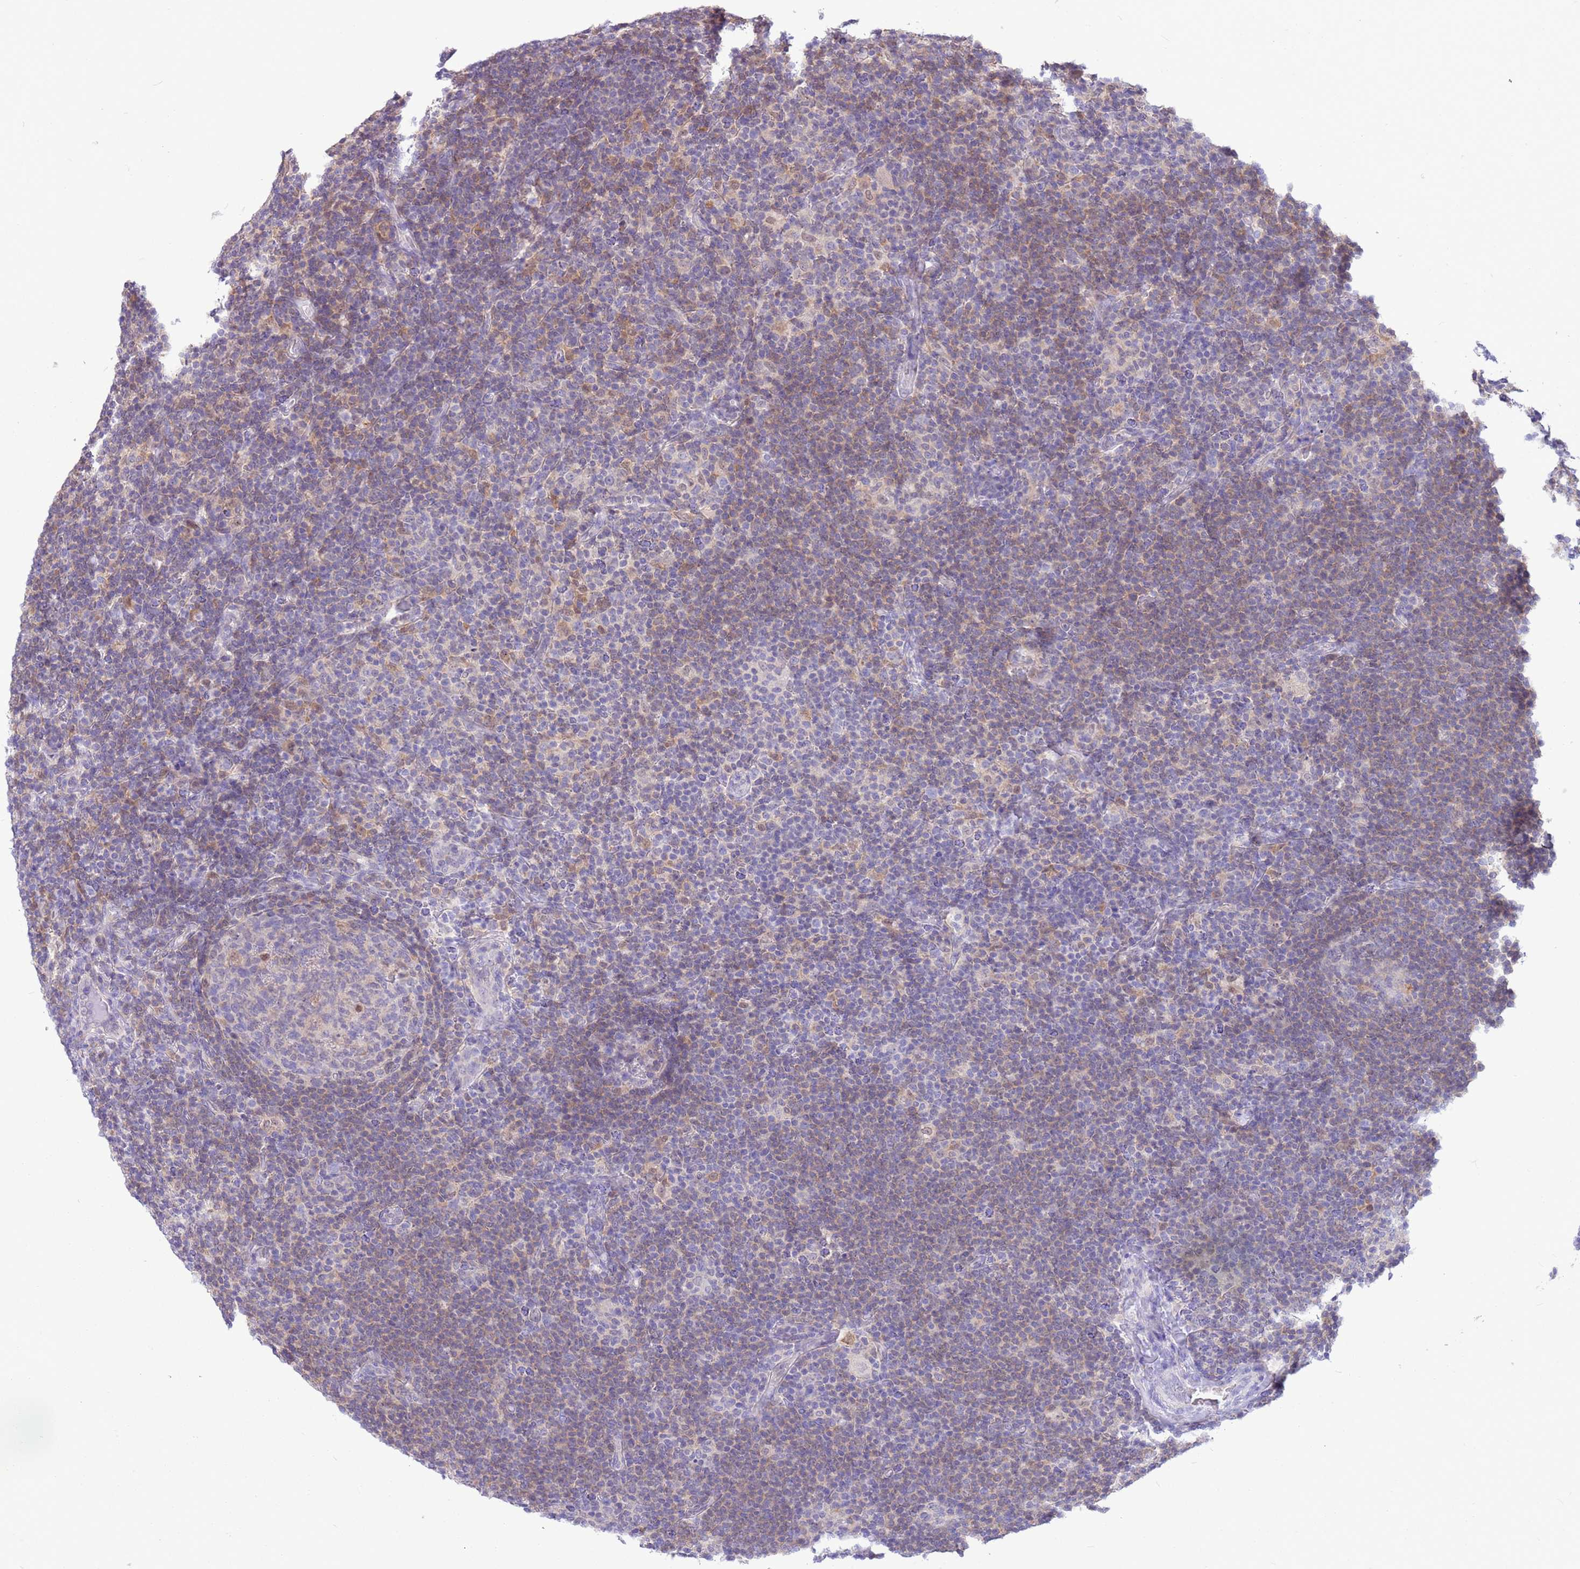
{"staining": {"intensity": "negative", "quantity": "none", "location": "none"}, "tissue": "lymphoma", "cell_type": "Tumor cells", "image_type": "cancer", "snomed": [{"axis": "morphology", "description": "Hodgkin's disease, NOS"}, {"axis": "topography", "description": "Lymph node"}], "caption": "High power microscopy micrograph of an immunohistochemistry (IHC) histopathology image of lymphoma, revealing no significant expression in tumor cells.", "gene": "DDI2", "patient": {"sex": "female", "age": 57}}